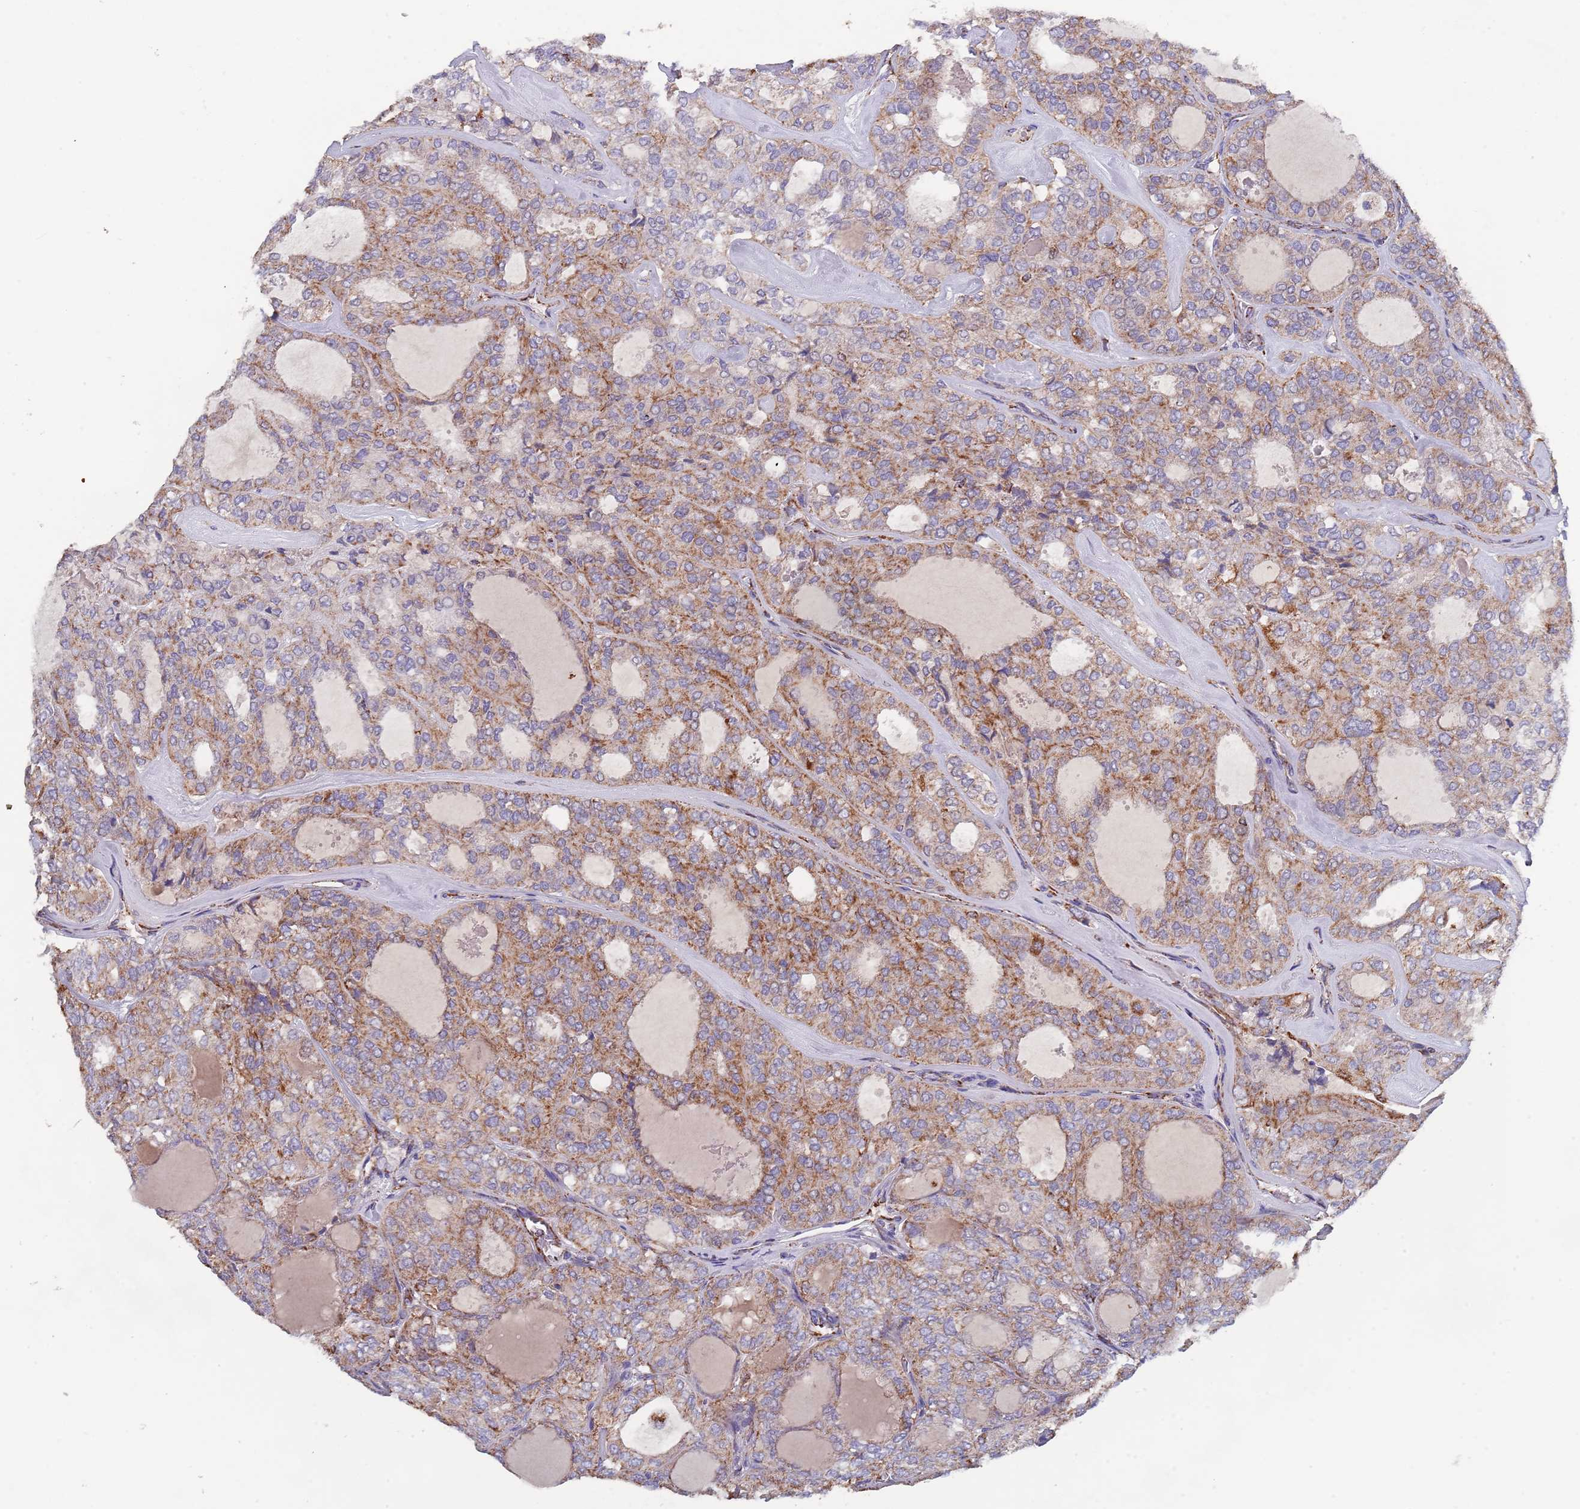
{"staining": {"intensity": "moderate", "quantity": ">75%", "location": "cytoplasmic/membranous"}, "tissue": "thyroid cancer", "cell_type": "Tumor cells", "image_type": "cancer", "snomed": [{"axis": "morphology", "description": "Follicular adenoma carcinoma, NOS"}, {"axis": "topography", "description": "Thyroid gland"}], "caption": "Human follicular adenoma carcinoma (thyroid) stained for a protein (brown) shows moderate cytoplasmic/membranous positive staining in approximately >75% of tumor cells.", "gene": "PGP", "patient": {"sex": "male", "age": 75}}